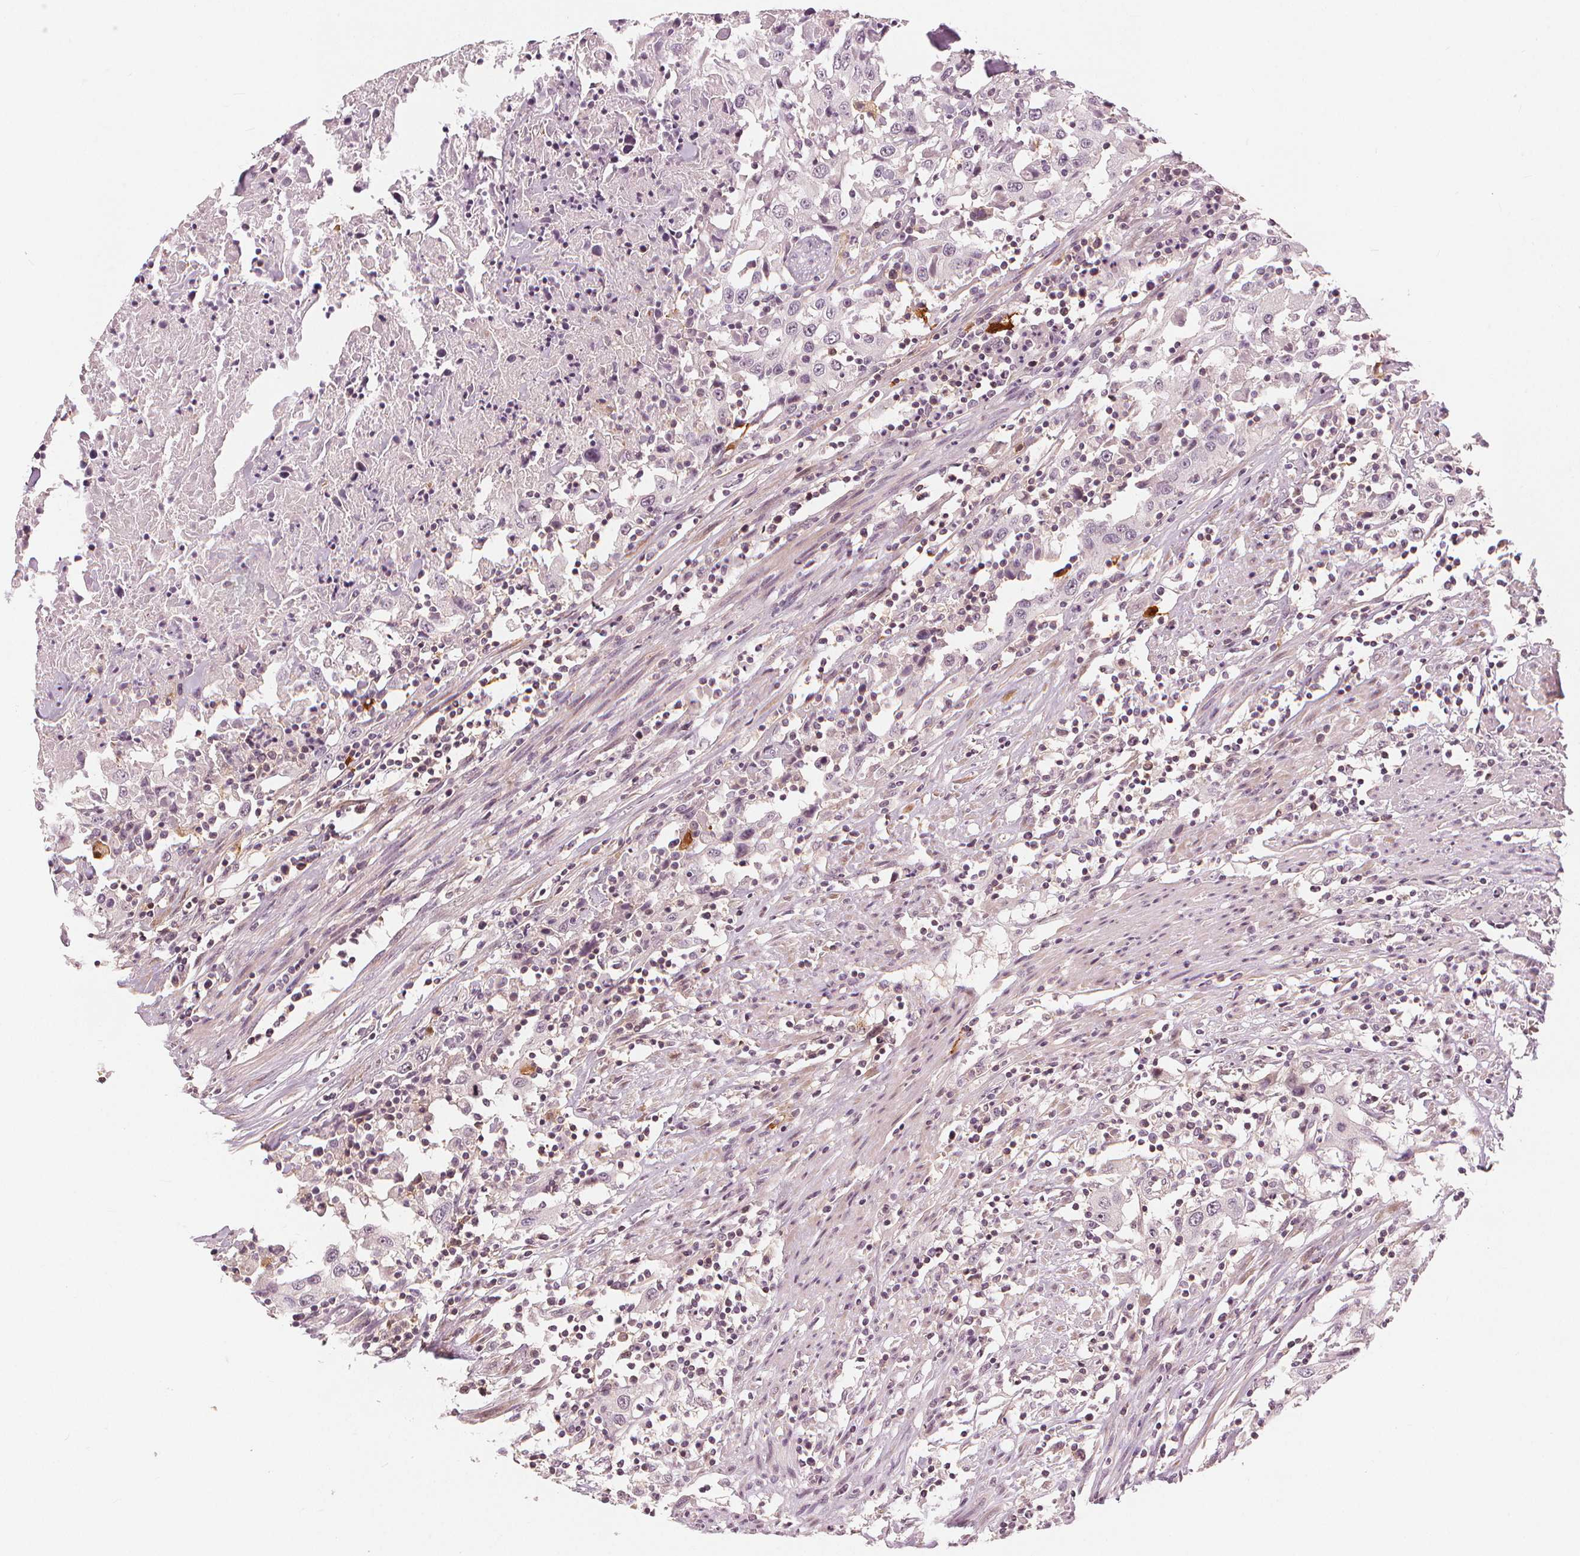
{"staining": {"intensity": "negative", "quantity": "none", "location": "none"}, "tissue": "urothelial cancer", "cell_type": "Tumor cells", "image_type": "cancer", "snomed": [{"axis": "morphology", "description": "Urothelial carcinoma, High grade"}, {"axis": "topography", "description": "Urinary bladder"}], "caption": "This is a micrograph of IHC staining of urothelial carcinoma (high-grade), which shows no staining in tumor cells.", "gene": "SLC34A1", "patient": {"sex": "male", "age": 61}}